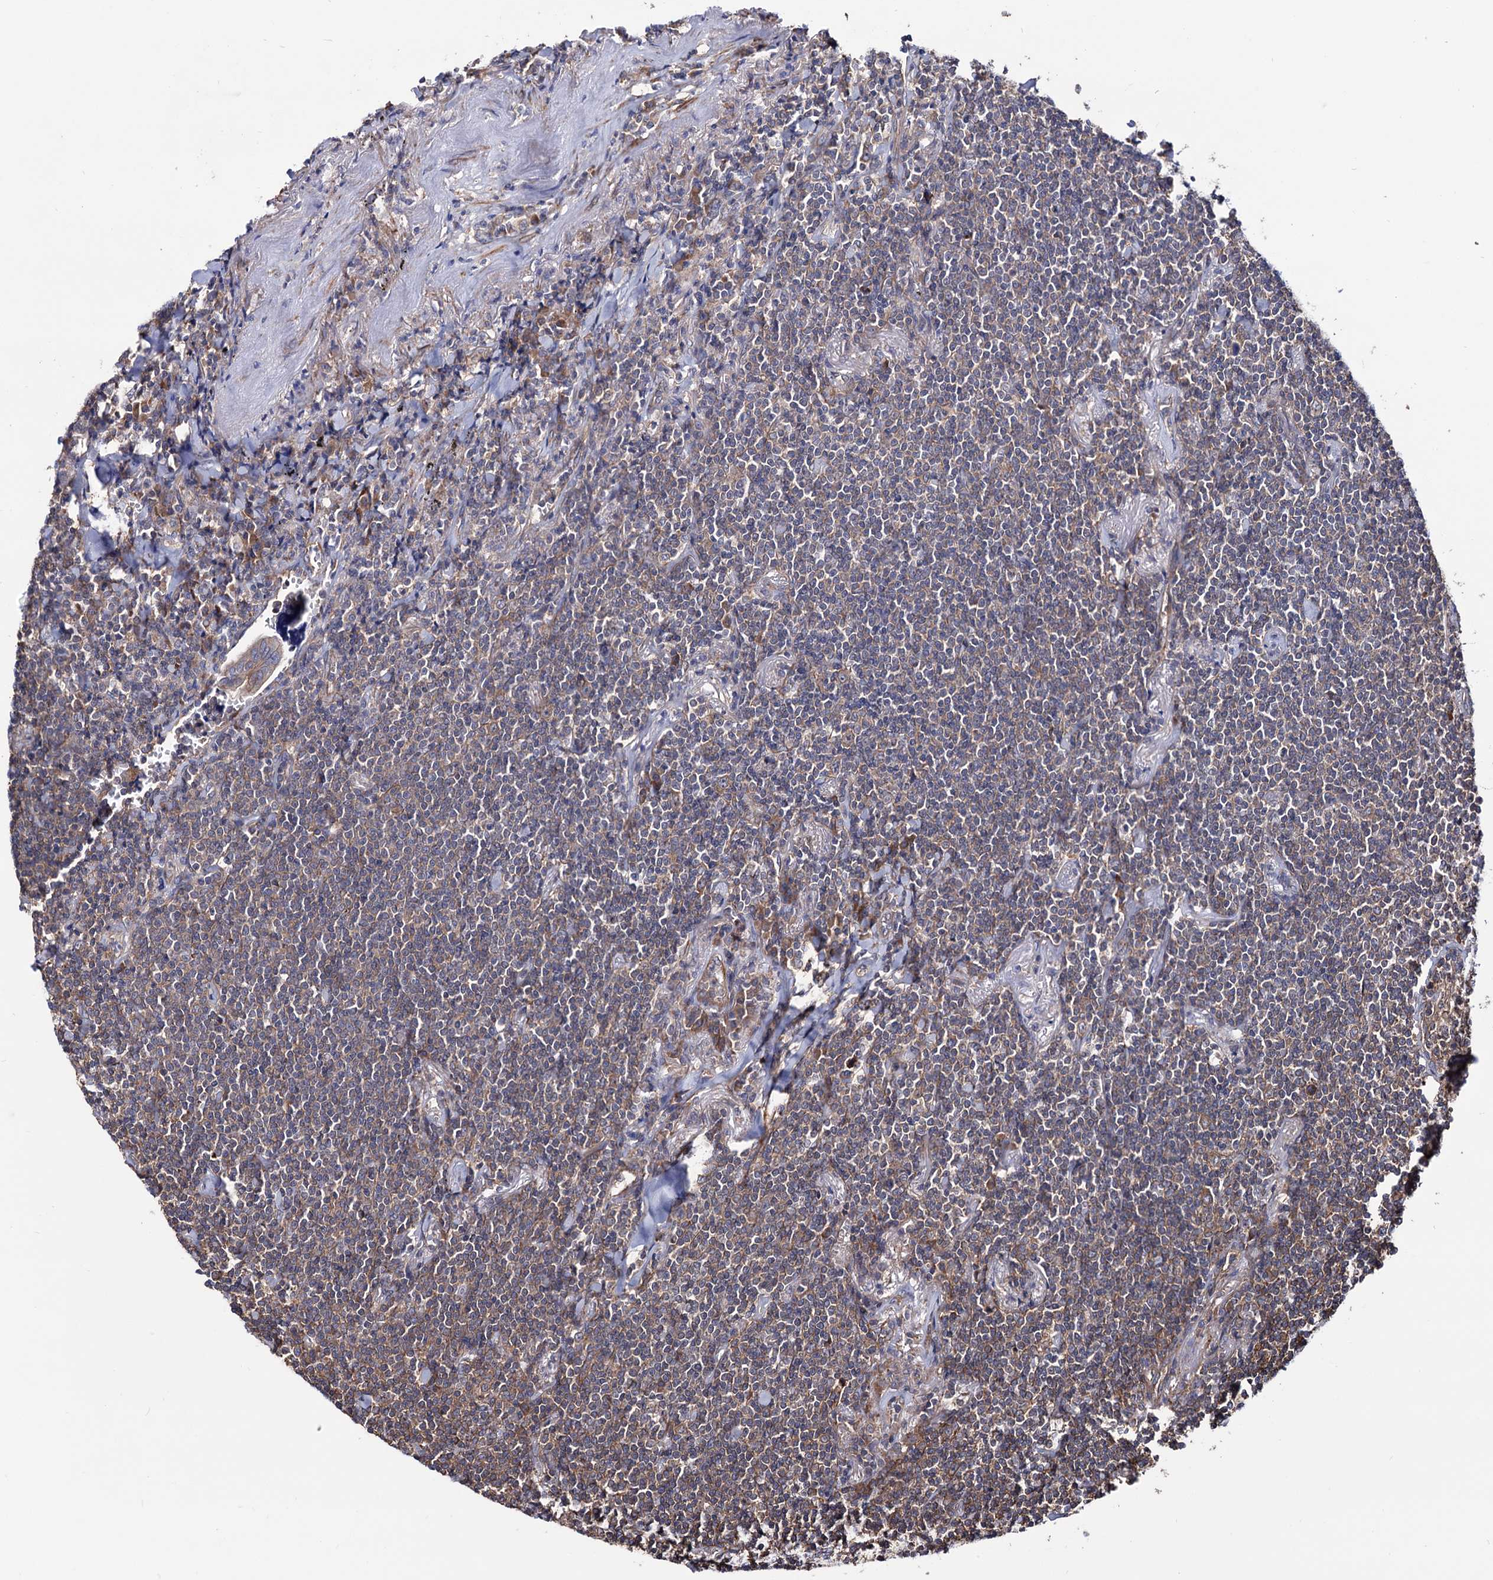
{"staining": {"intensity": "weak", "quantity": "25%-75%", "location": "cytoplasmic/membranous"}, "tissue": "lymphoma", "cell_type": "Tumor cells", "image_type": "cancer", "snomed": [{"axis": "morphology", "description": "Malignant lymphoma, non-Hodgkin's type, Low grade"}, {"axis": "topography", "description": "Lung"}], "caption": "The image demonstrates a brown stain indicating the presence of a protein in the cytoplasmic/membranous of tumor cells in lymphoma.", "gene": "FERMT2", "patient": {"sex": "female", "age": 71}}